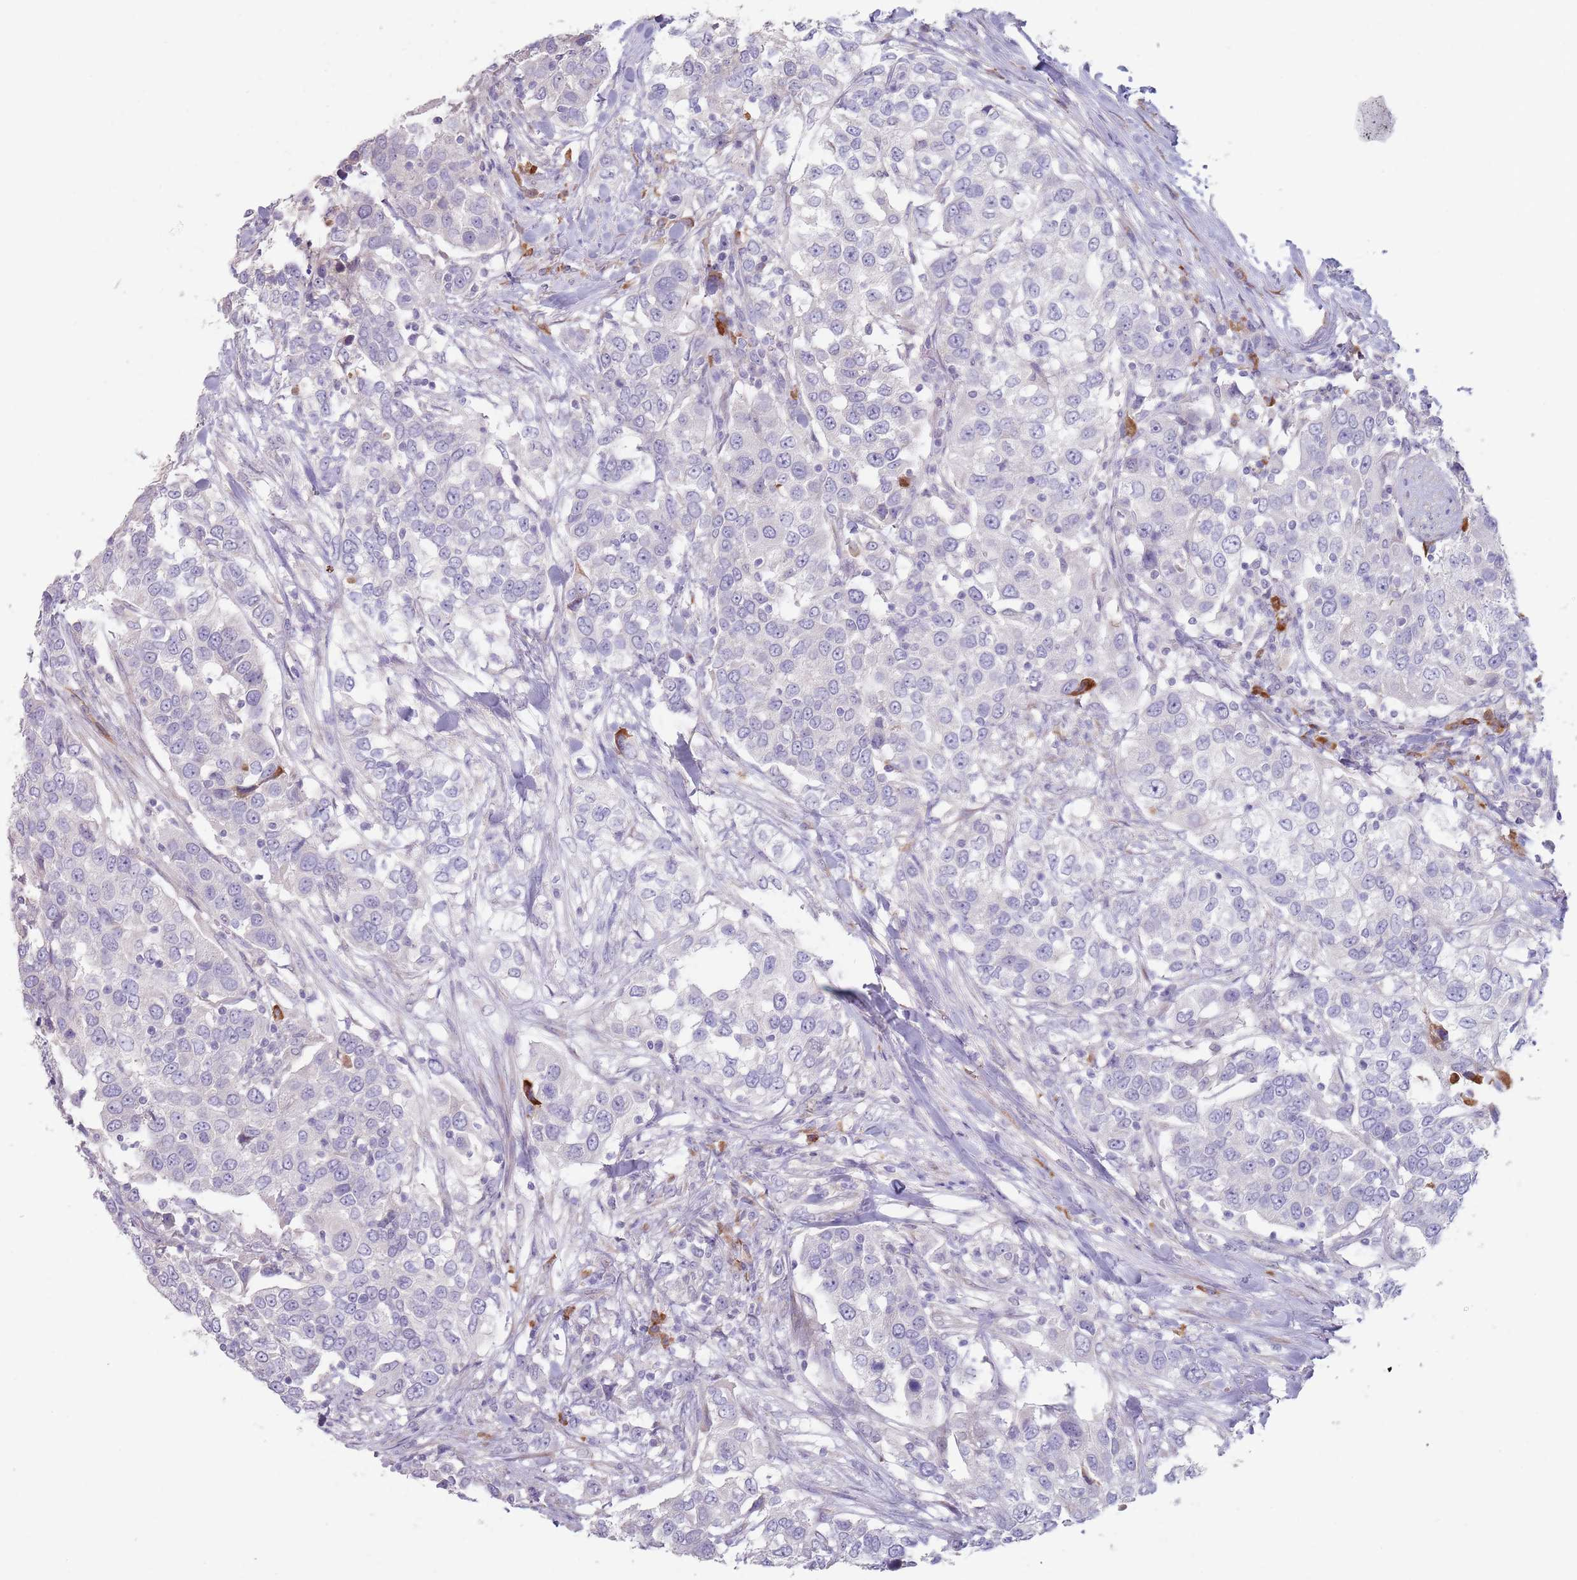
{"staining": {"intensity": "negative", "quantity": "none", "location": "none"}, "tissue": "urothelial cancer", "cell_type": "Tumor cells", "image_type": "cancer", "snomed": [{"axis": "morphology", "description": "Urothelial carcinoma, High grade"}, {"axis": "topography", "description": "Urinary bladder"}], "caption": "Immunohistochemistry image of human urothelial cancer stained for a protein (brown), which shows no expression in tumor cells. (Stains: DAB immunohistochemistry (IHC) with hematoxylin counter stain, Microscopy: brightfield microscopy at high magnification).", "gene": "DXO", "patient": {"sex": "female", "age": 80}}